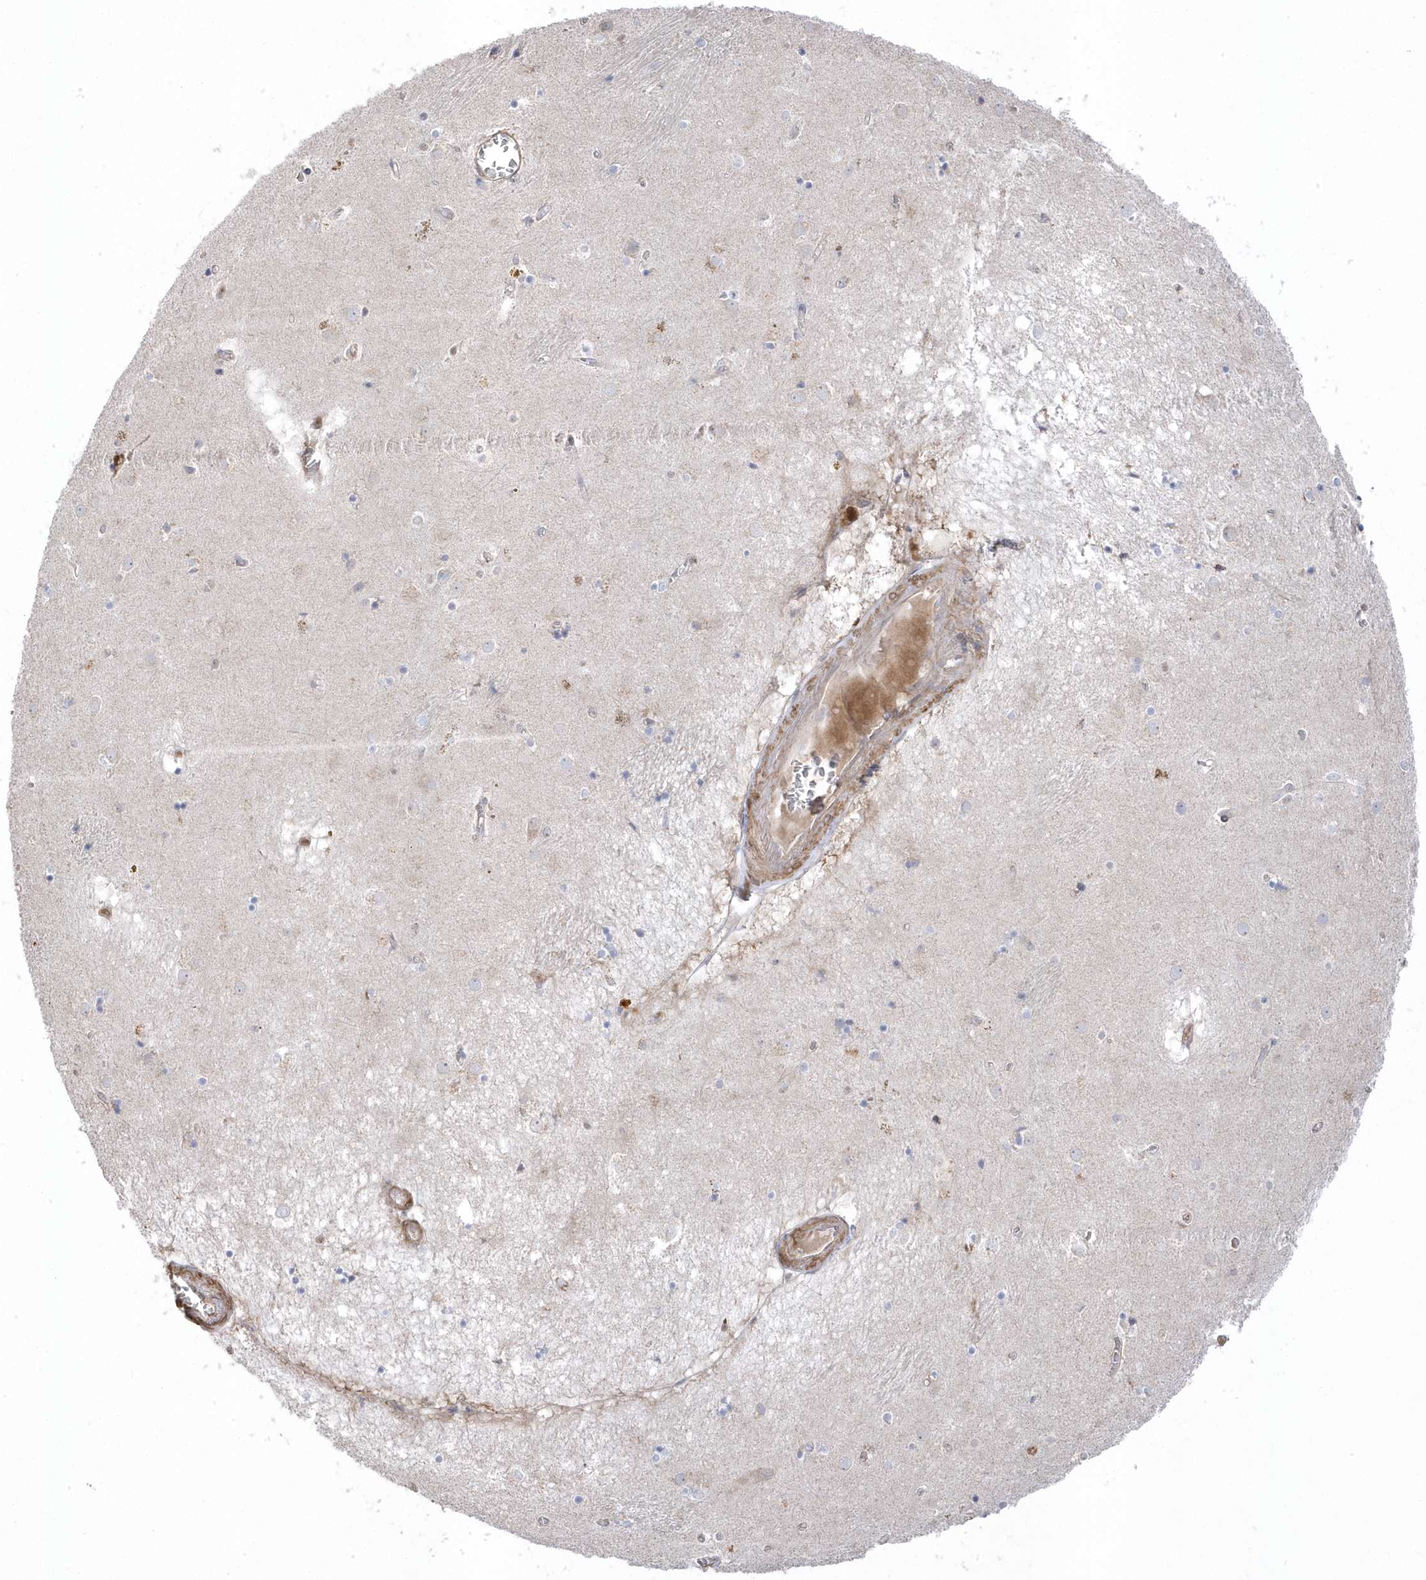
{"staining": {"intensity": "negative", "quantity": "none", "location": "none"}, "tissue": "caudate", "cell_type": "Glial cells", "image_type": "normal", "snomed": [{"axis": "morphology", "description": "Normal tissue, NOS"}, {"axis": "topography", "description": "Lateral ventricle wall"}], "caption": "Glial cells show no significant protein staining in unremarkable caudate.", "gene": "GTPBP6", "patient": {"sex": "male", "age": 70}}